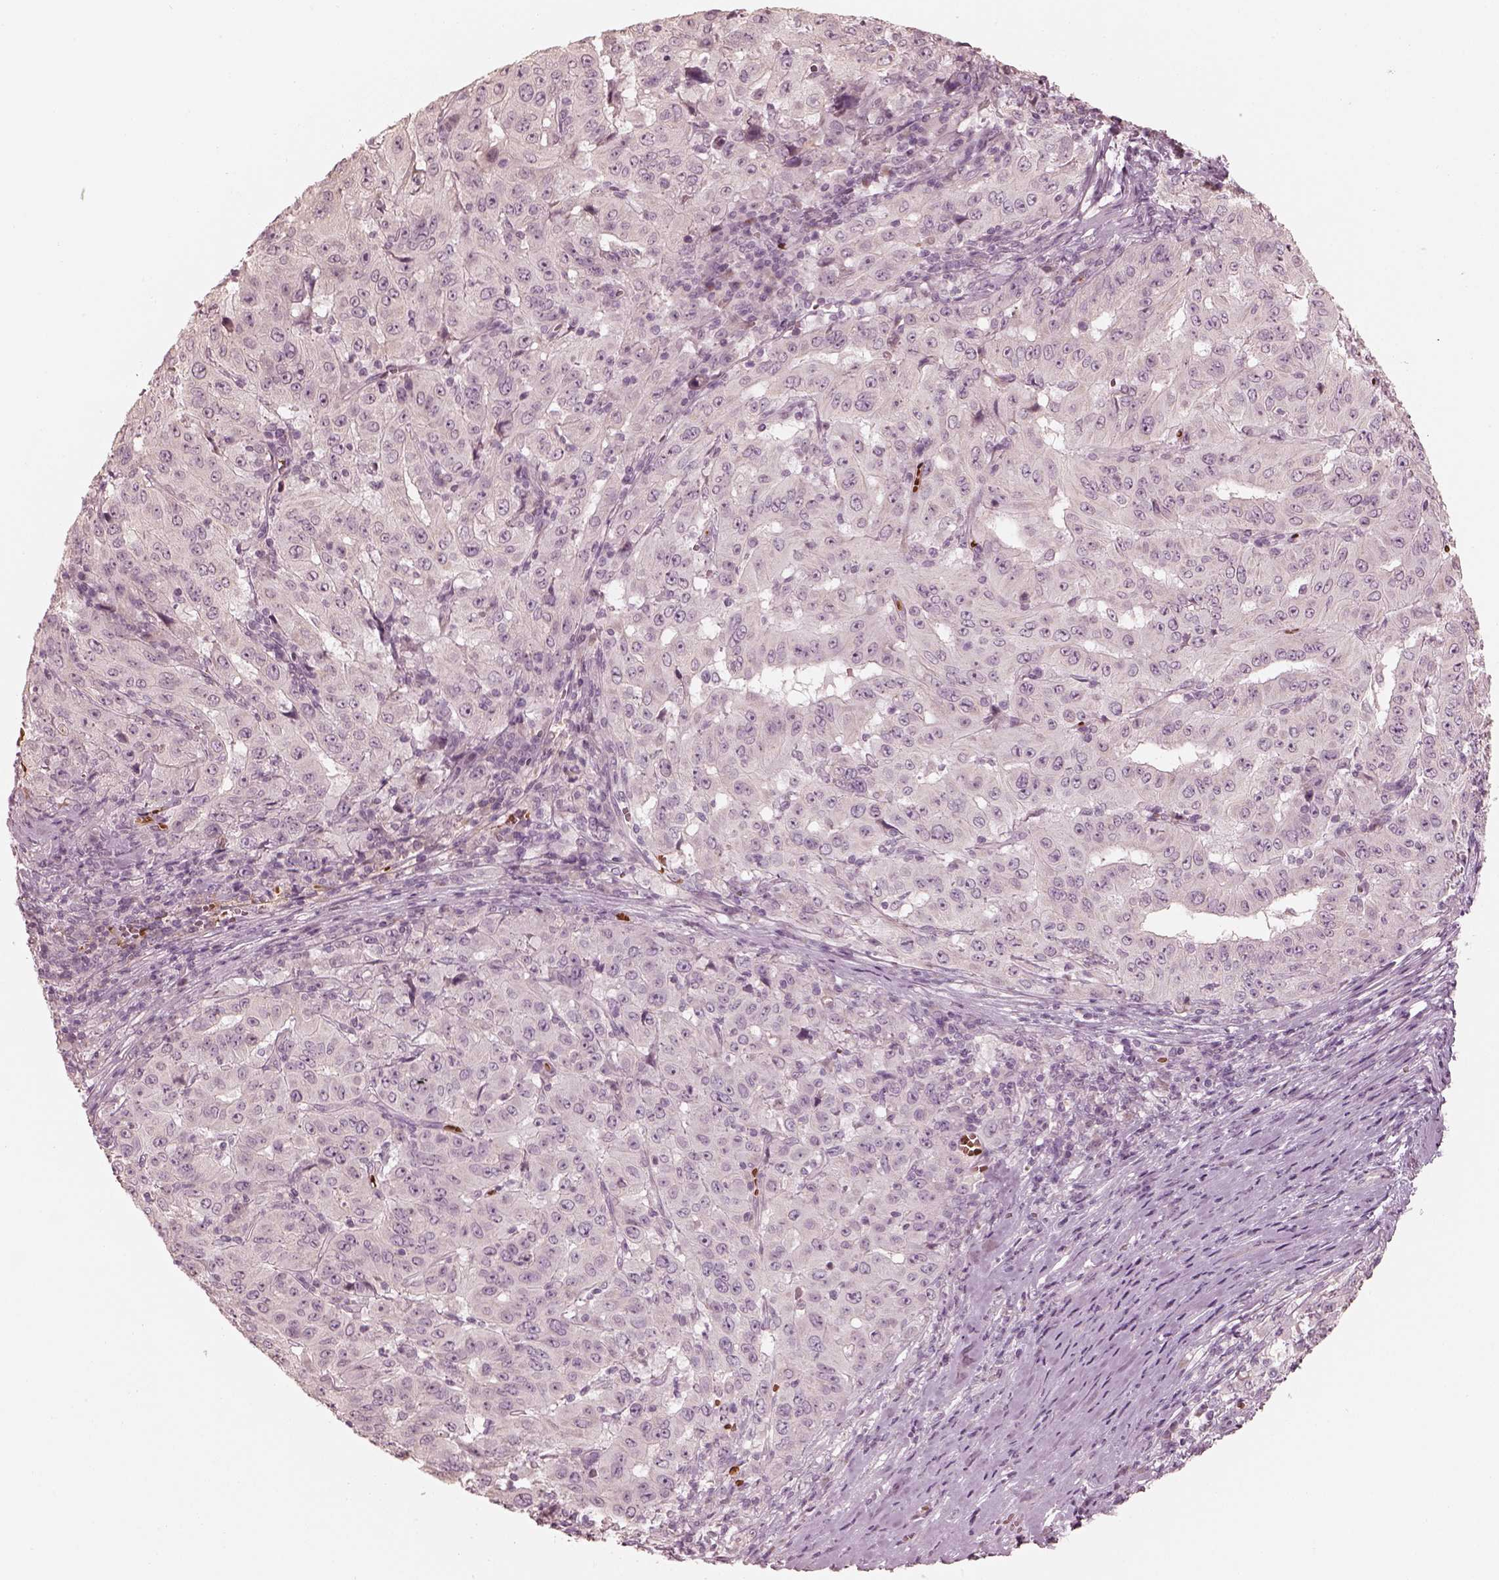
{"staining": {"intensity": "negative", "quantity": "none", "location": "none"}, "tissue": "pancreatic cancer", "cell_type": "Tumor cells", "image_type": "cancer", "snomed": [{"axis": "morphology", "description": "Adenocarcinoma, NOS"}, {"axis": "topography", "description": "Pancreas"}], "caption": "A high-resolution photomicrograph shows immunohistochemistry staining of pancreatic cancer, which displays no significant positivity in tumor cells.", "gene": "ANKLE1", "patient": {"sex": "male", "age": 63}}